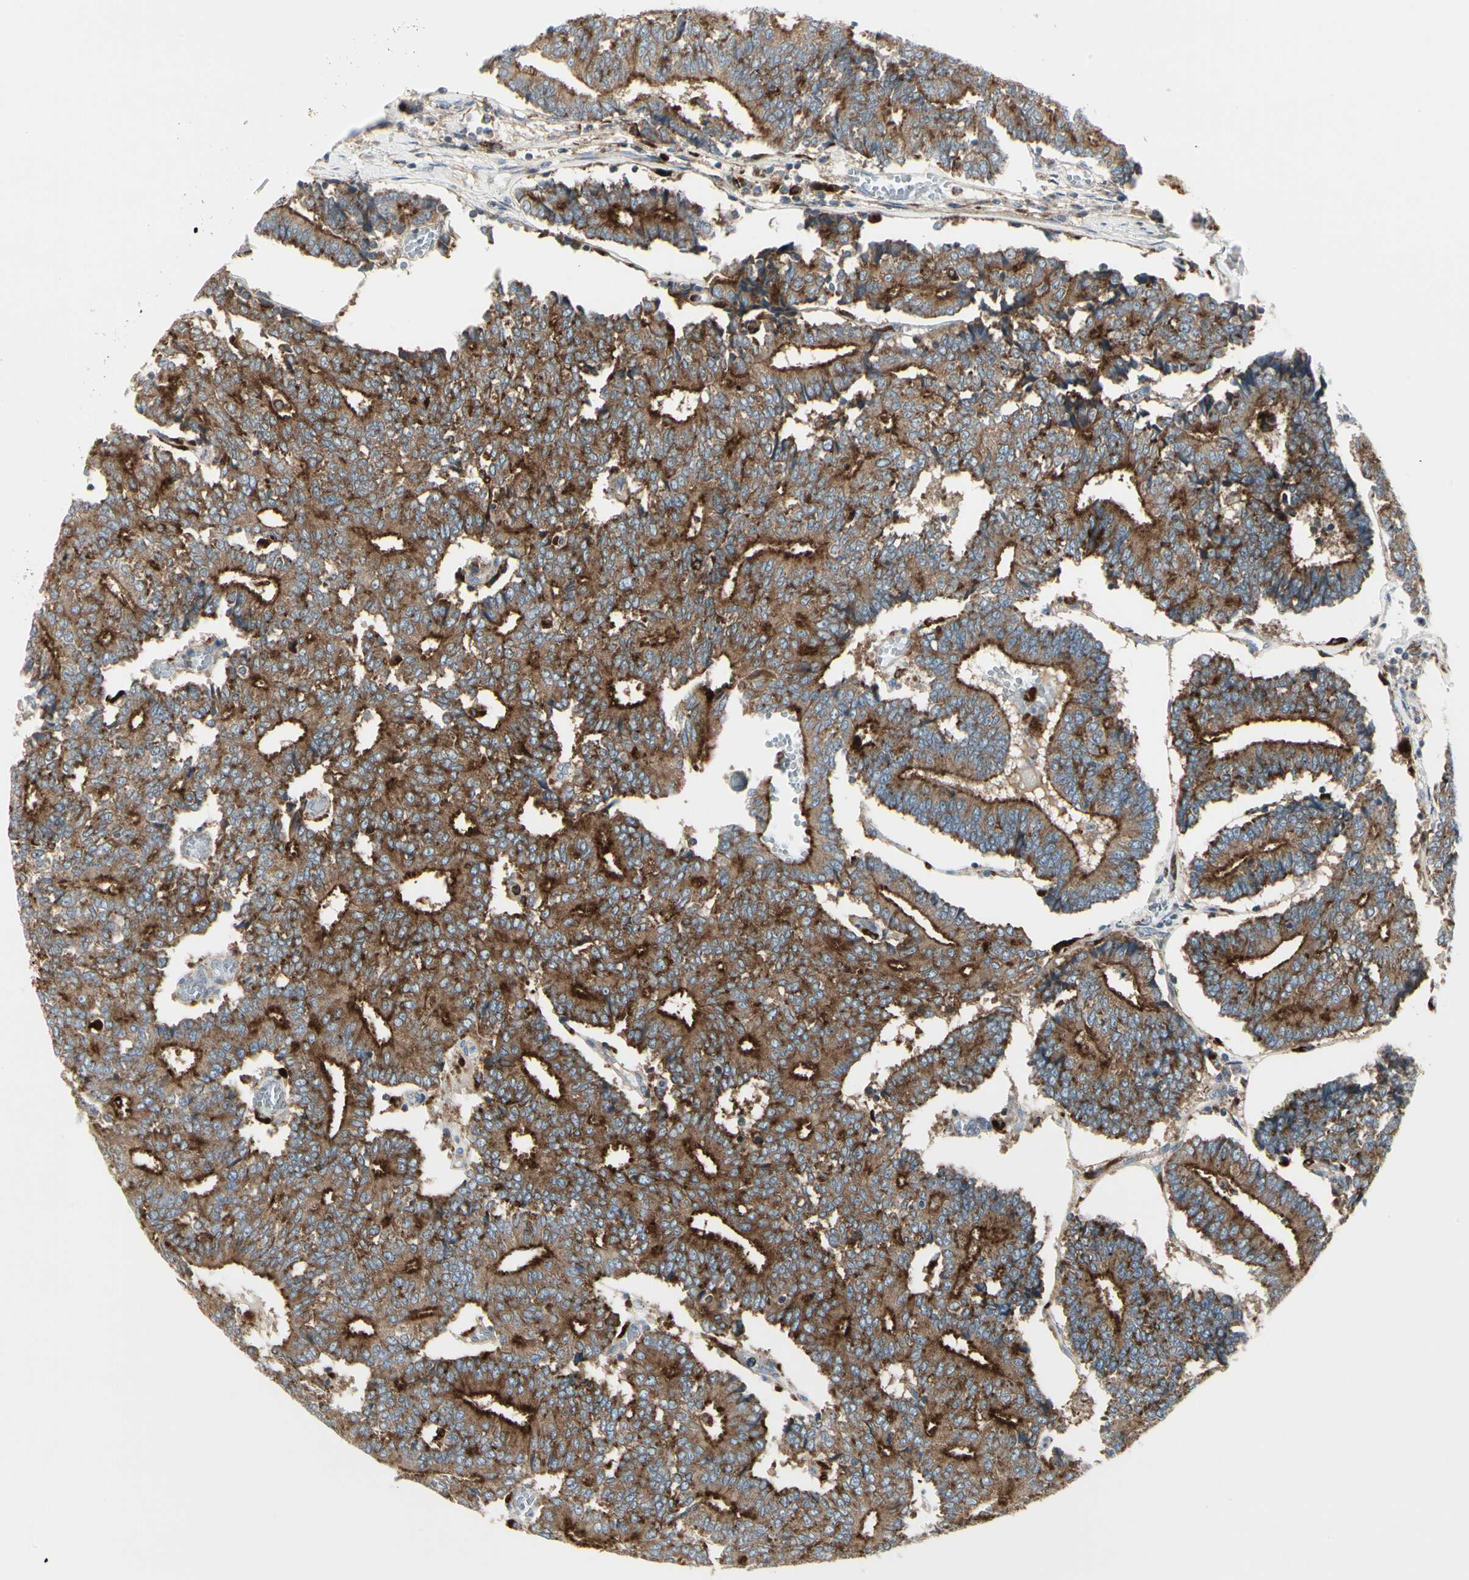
{"staining": {"intensity": "strong", "quantity": ">75%", "location": "cytoplasmic/membranous"}, "tissue": "prostate cancer", "cell_type": "Tumor cells", "image_type": "cancer", "snomed": [{"axis": "morphology", "description": "Adenocarcinoma, High grade"}, {"axis": "topography", "description": "Prostate"}], "caption": "Prostate cancer stained for a protein (brown) displays strong cytoplasmic/membranous positive positivity in about >75% of tumor cells.", "gene": "ATP6V1B2", "patient": {"sex": "male", "age": 55}}